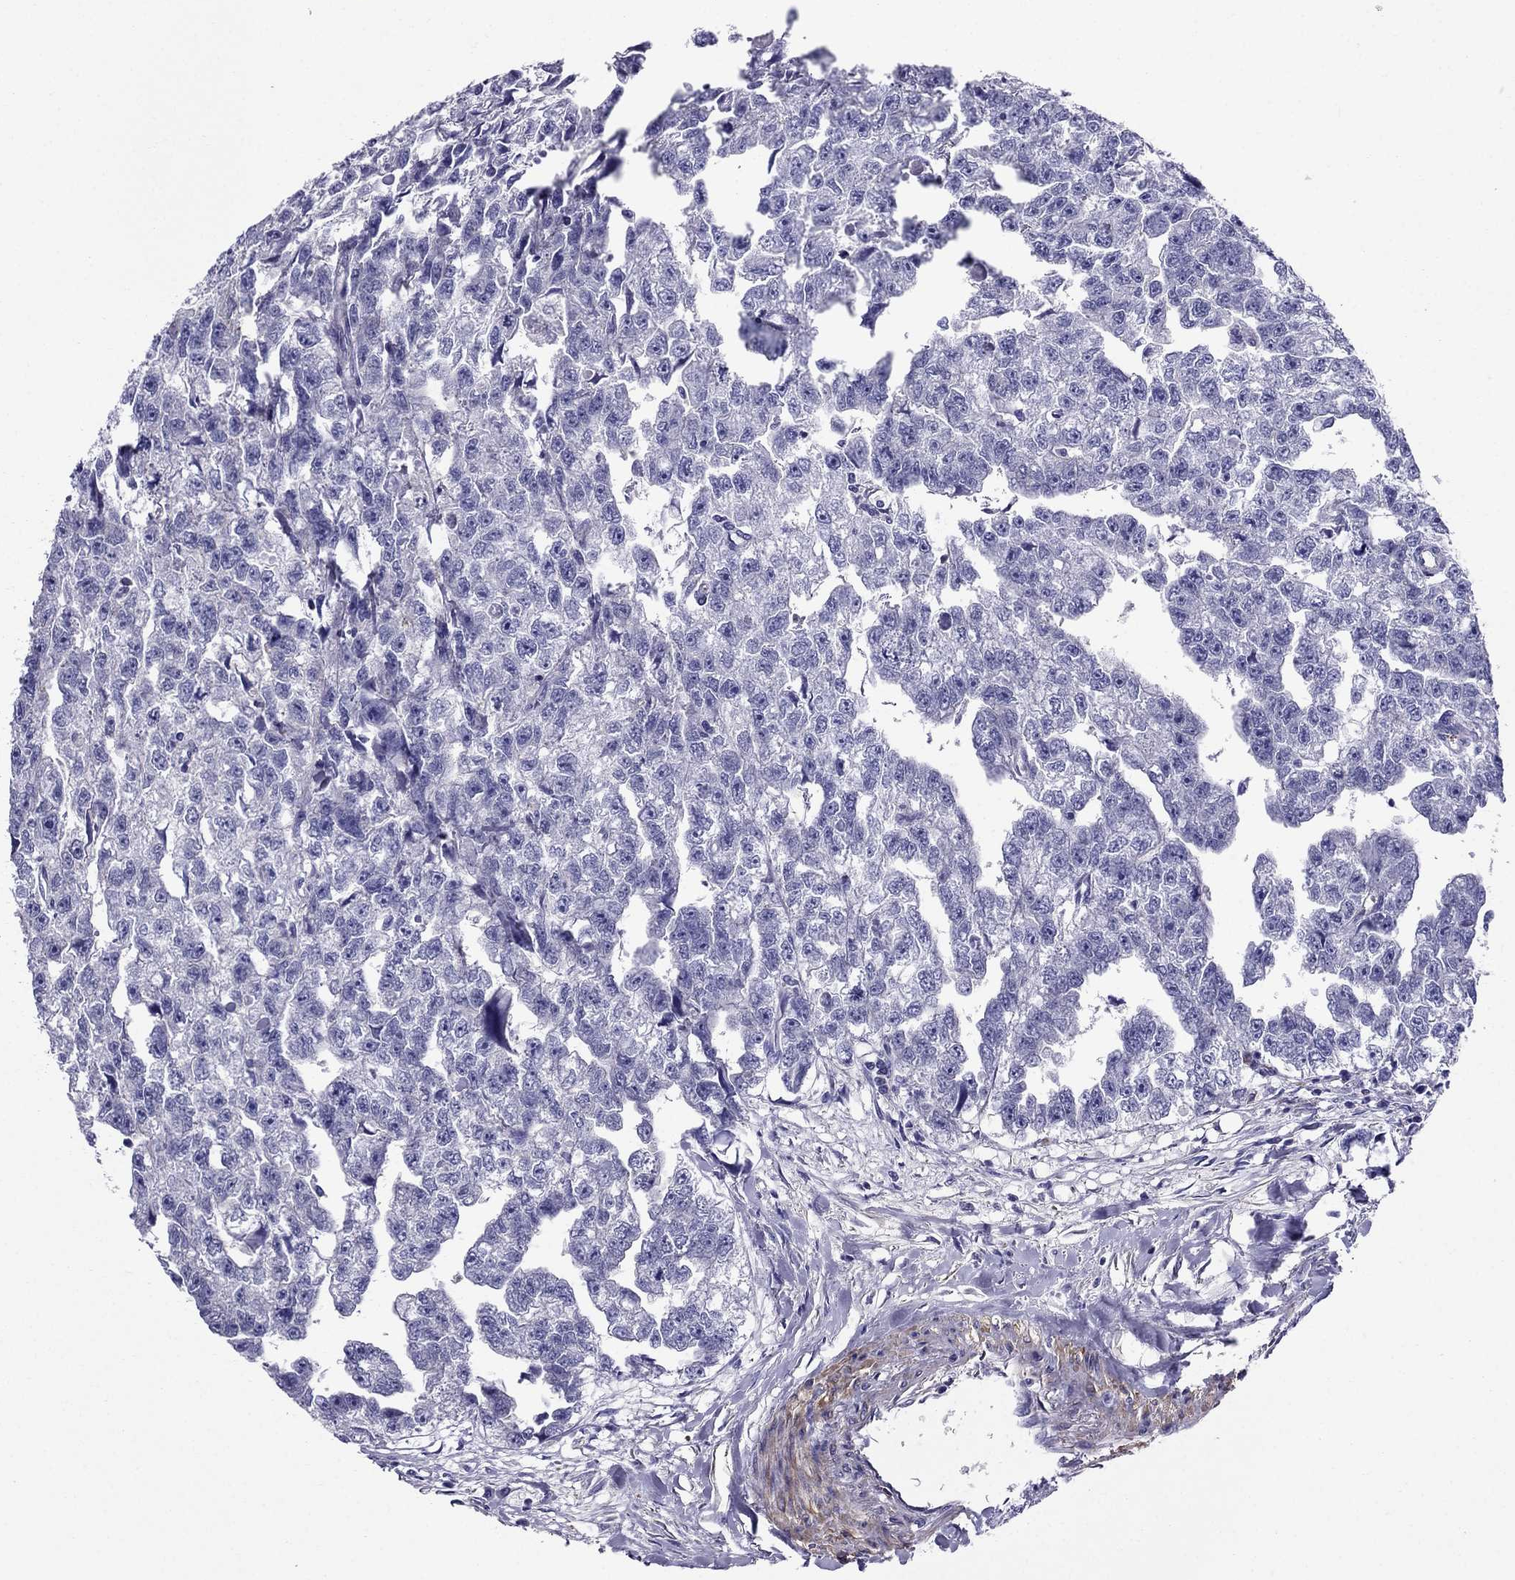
{"staining": {"intensity": "negative", "quantity": "none", "location": "none"}, "tissue": "testis cancer", "cell_type": "Tumor cells", "image_type": "cancer", "snomed": [{"axis": "morphology", "description": "Carcinoma, Embryonal, NOS"}, {"axis": "morphology", "description": "Teratoma, malignant, NOS"}, {"axis": "topography", "description": "Testis"}], "caption": "Immunohistochemical staining of teratoma (malignant) (testis) shows no significant expression in tumor cells.", "gene": "GPR50", "patient": {"sex": "male", "age": 44}}